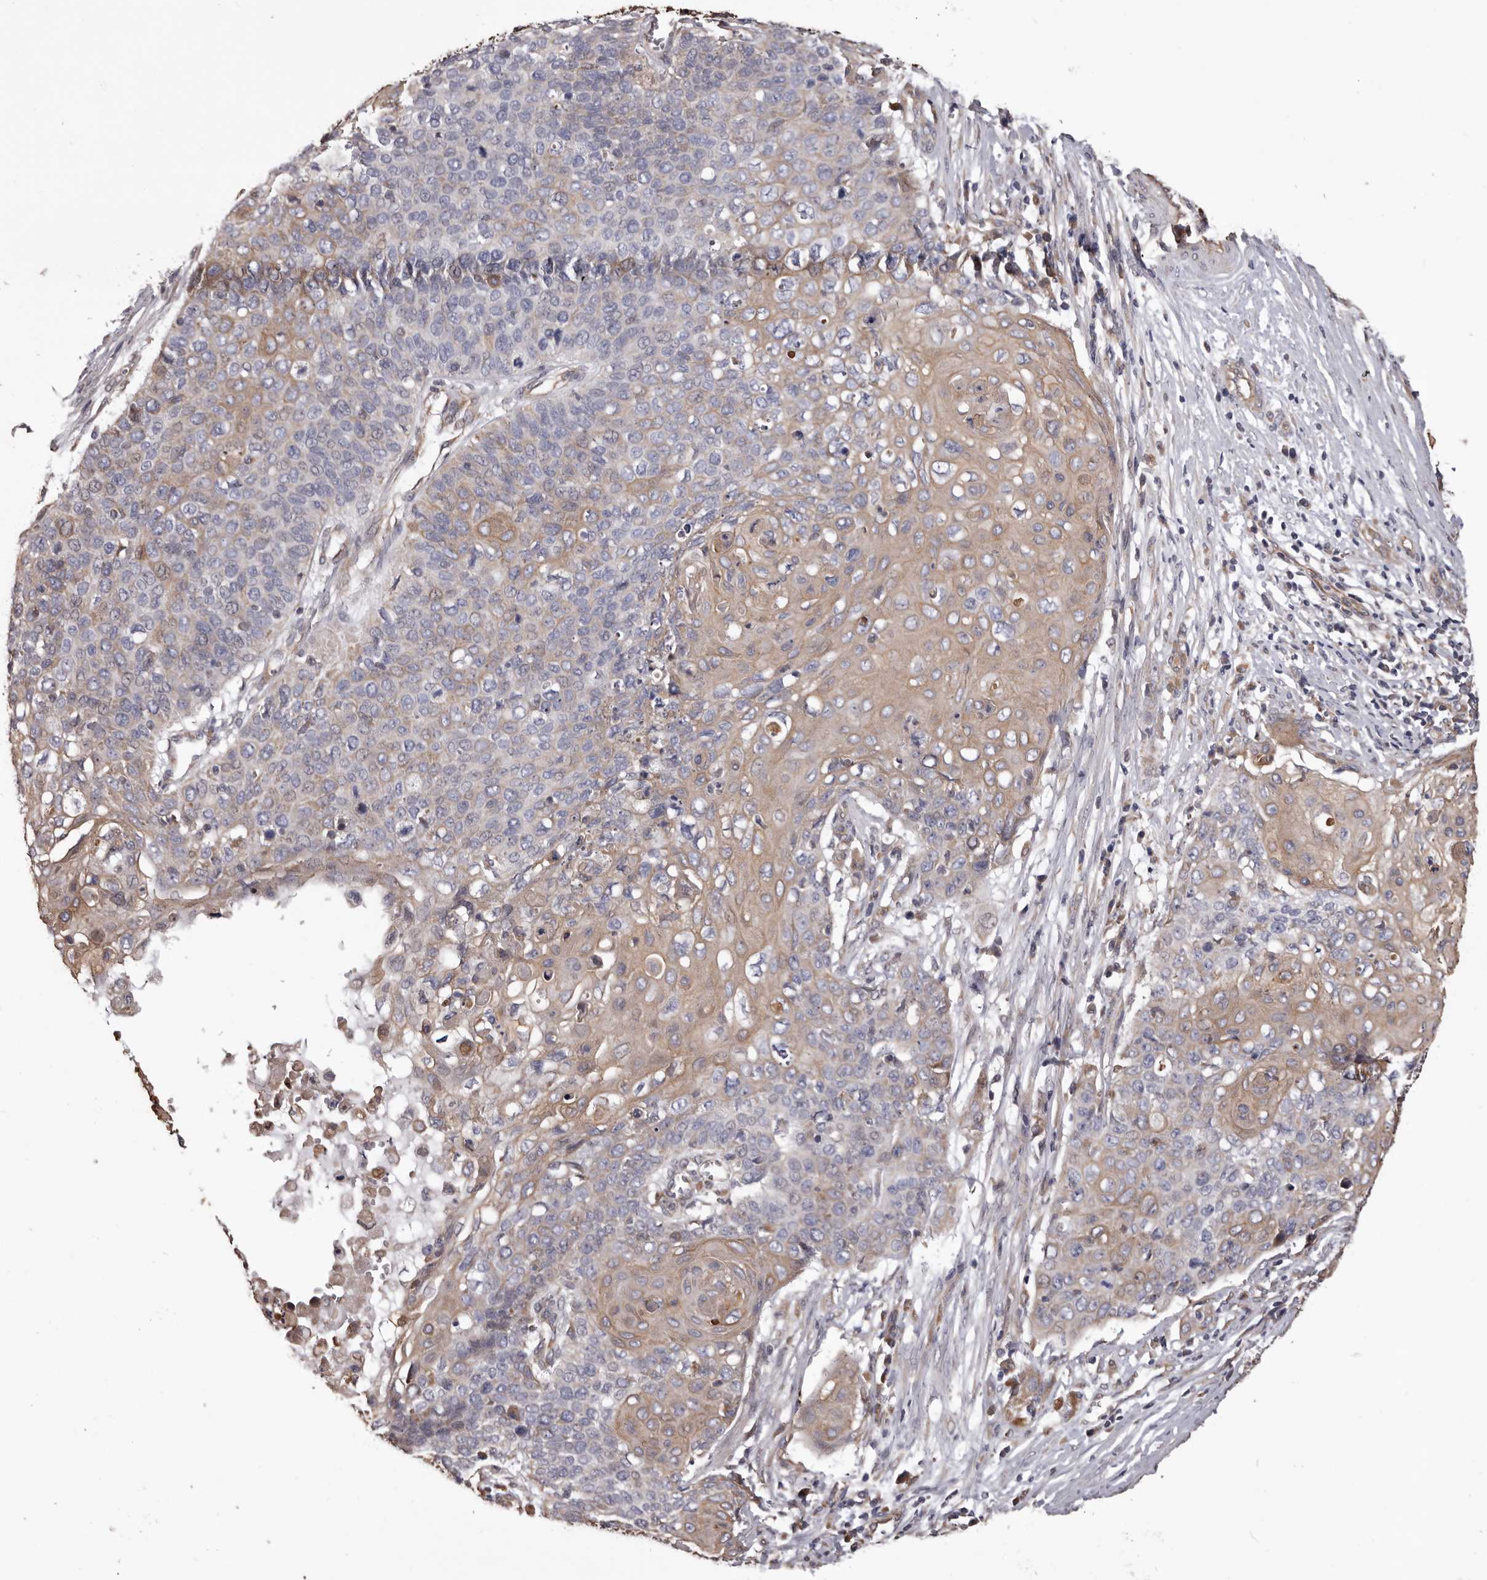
{"staining": {"intensity": "weak", "quantity": "25%-75%", "location": "cytoplasmic/membranous"}, "tissue": "cervical cancer", "cell_type": "Tumor cells", "image_type": "cancer", "snomed": [{"axis": "morphology", "description": "Squamous cell carcinoma, NOS"}, {"axis": "topography", "description": "Cervix"}], "caption": "Protein analysis of cervical cancer tissue demonstrates weak cytoplasmic/membranous positivity in about 25%-75% of tumor cells. The staining was performed using DAB to visualize the protein expression in brown, while the nuclei were stained in blue with hematoxylin (Magnification: 20x).", "gene": "CEP104", "patient": {"sex": "female", "age": 39}}